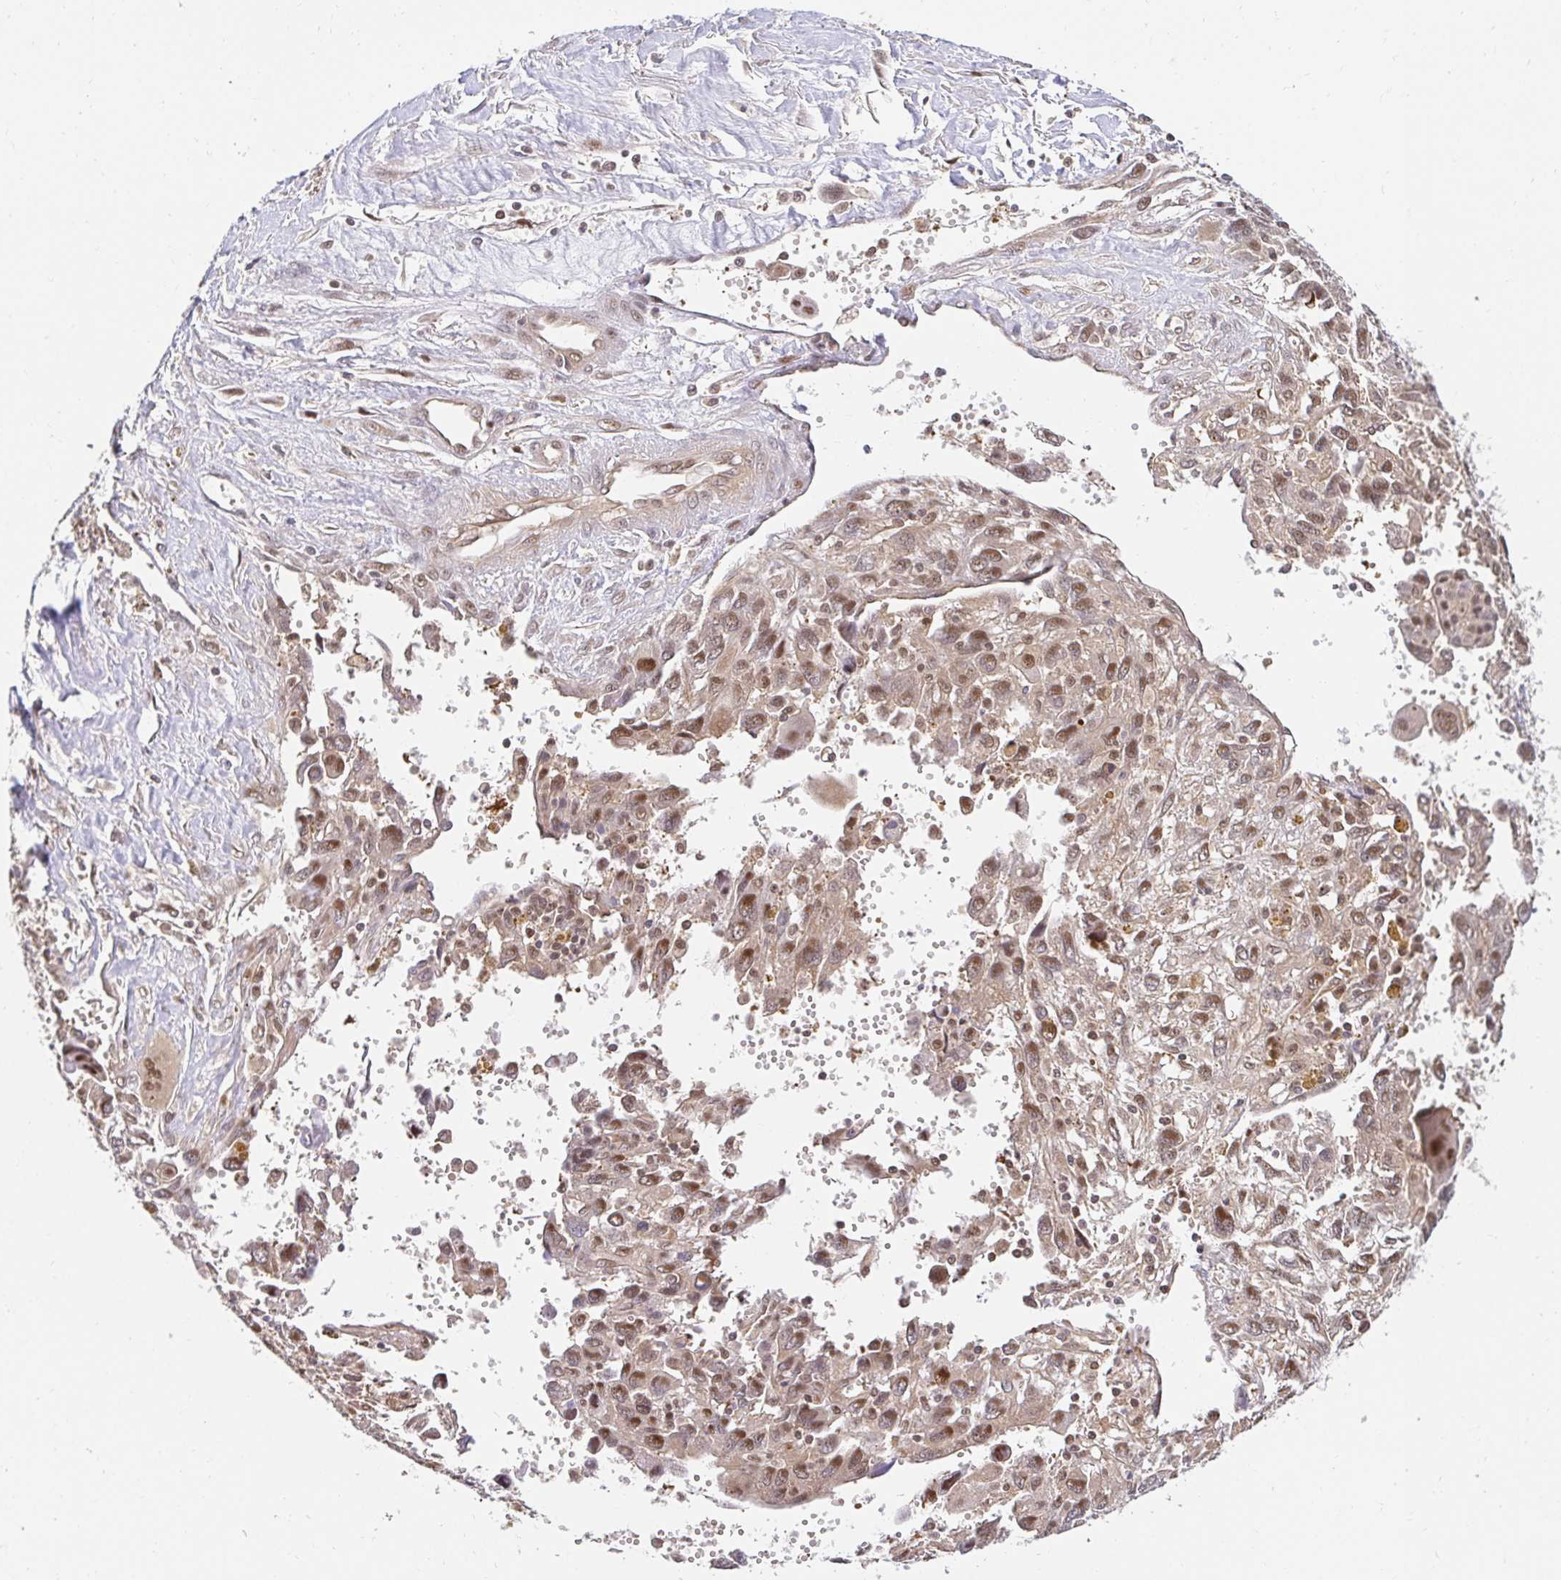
{"staining": {"intensity": "moderate", "quantity": ">75%", "location": "nuclear"}, "tissue": "pancreatic cancer", "cell_type": "Tumor cells", "image_type": "cancer", "snomed": [{"axis": "morphology", "description": "Adenocarcinoma, NOS"}, {"axis": "topography", "description": "Pancreas"}], "caption": "Immunohistochemical staining of pancreatic adenocarcinoma reveals medium levels of moderate nuclear expression in about >75% of tumor cells.", "gene": "PSMA4", "patient": {"sex": "female", "age": 47}}